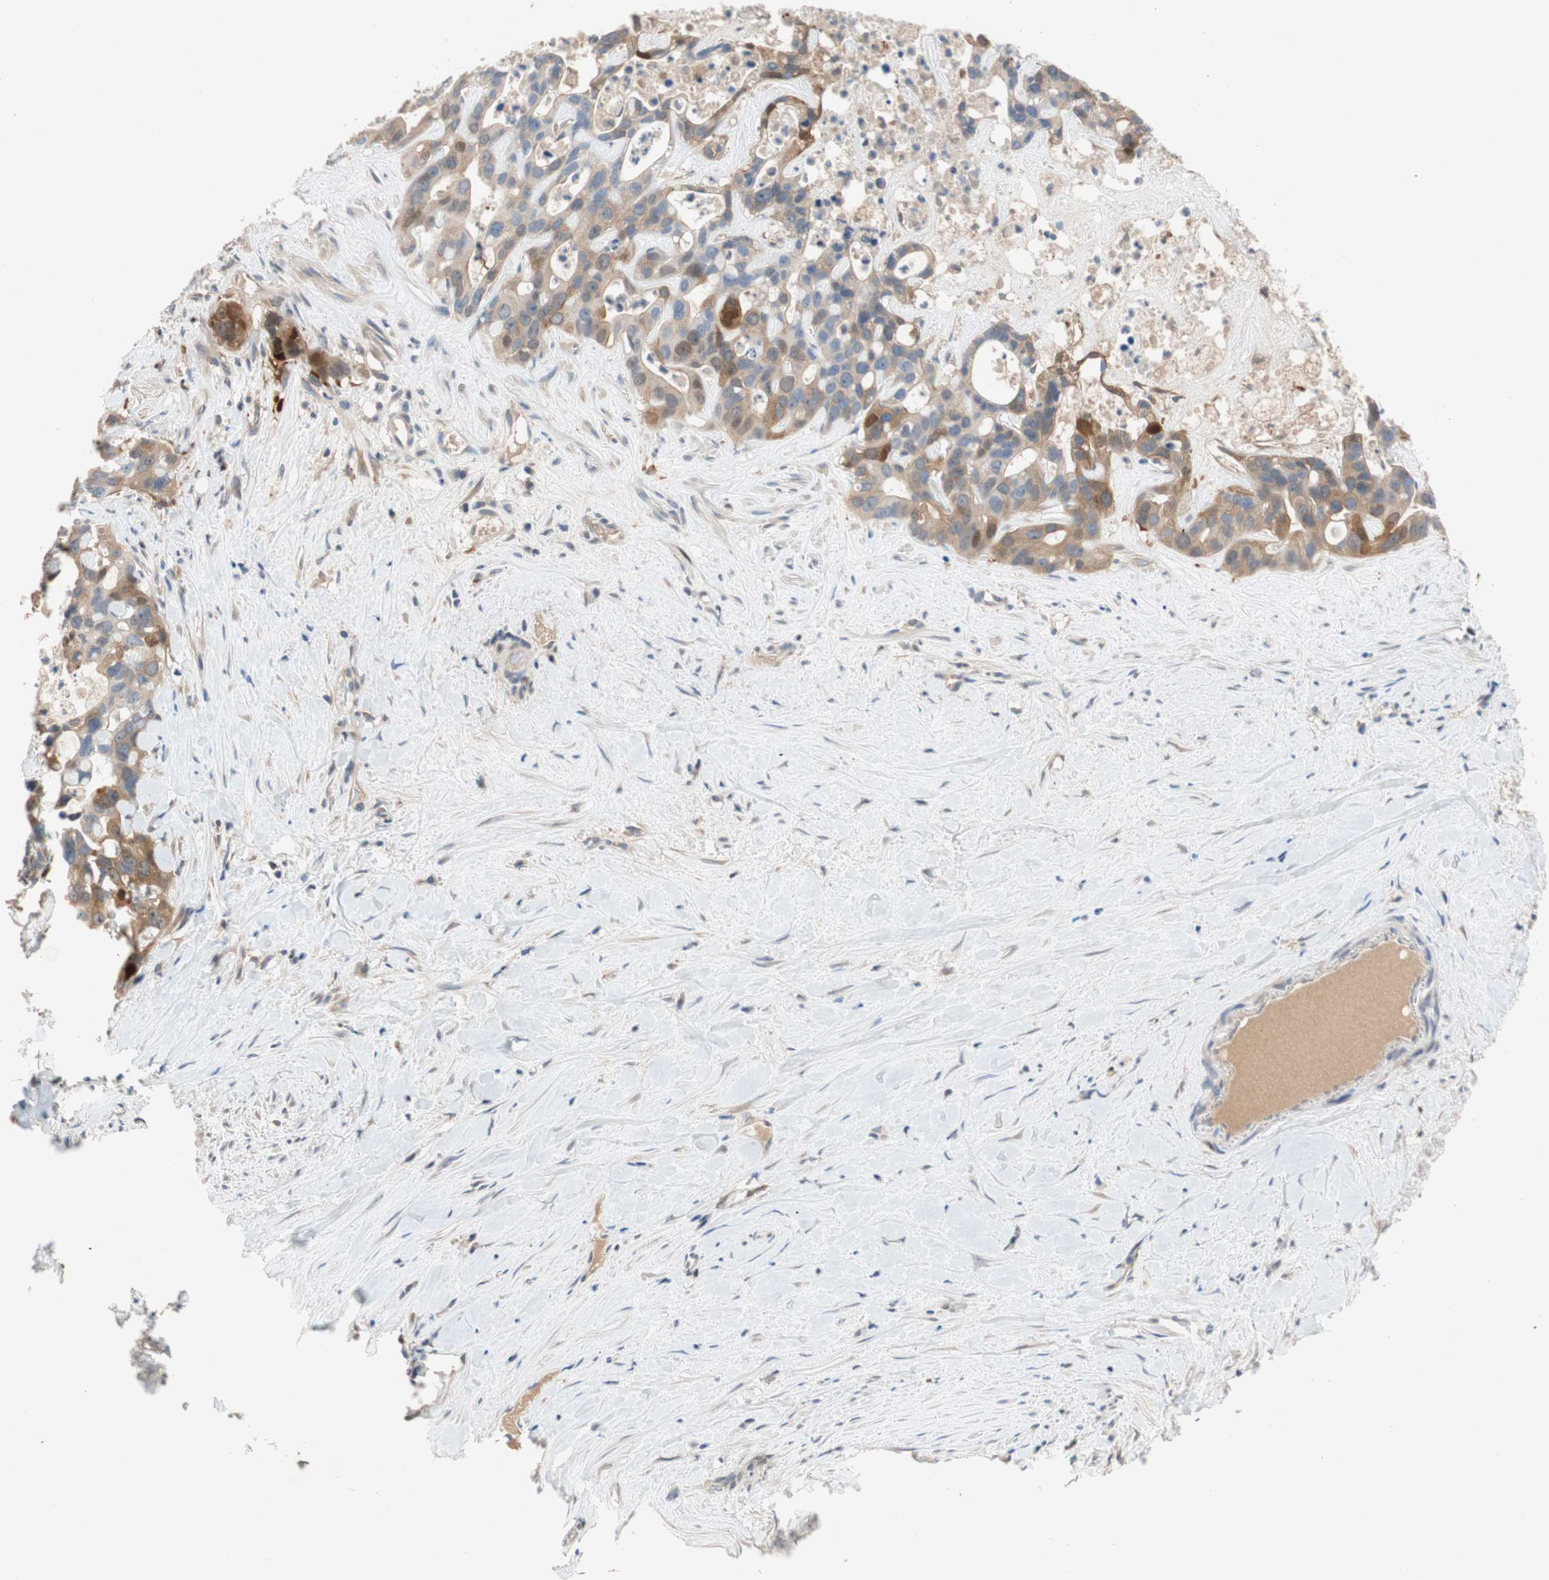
{"staining": {"intensity": "weak", "quantity": "25%-75%", "location": "cytoplasmic/membranous"}, "tissue": "liver cancer", "cell_type": "Tumor cells", "image_type": "cancer", "snomed": [{"axis": "morphology", "description": "Cholangiocarcinoma"}, {"axis": "topography", "description": "Liver"}], "caption": "Cholangiocarcinoma (liver) tissue demonstrates weak cytoplasmic/membranous positivity in approximately 25%-75% of tumor cells", "gene": "RELB", "patient": {"sex": "female", "age": 65}}